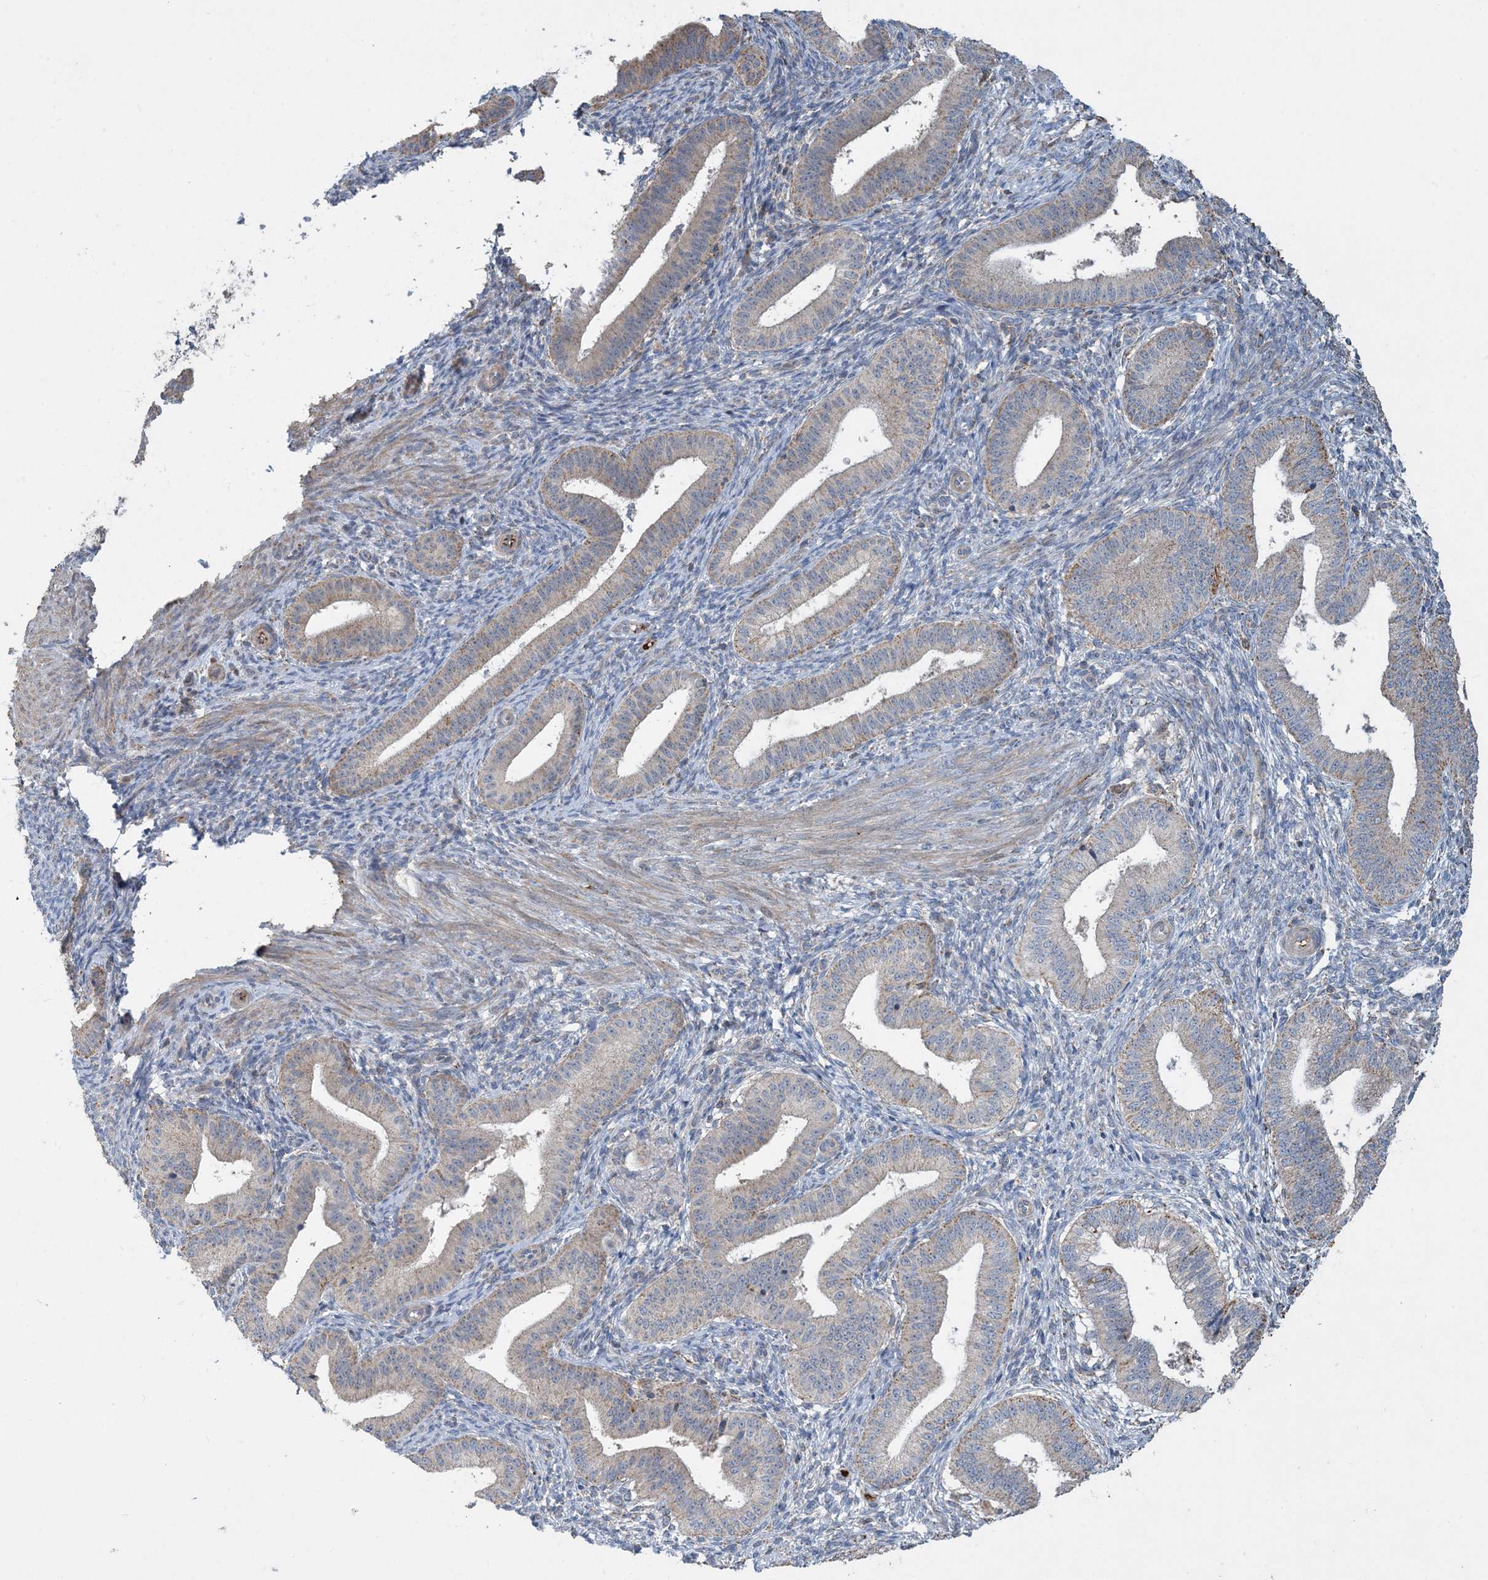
{"staining": {"intensity": "negative", "quantity": "none", "location": "none"}, "tissue": "endometrium", "cell_type": "Cells in endometrial stroma", "image_type": "normal", "snomed": [{"axis": "morphology", "description": "Normal tissue, NOS"}, {"axis": "topography", "description": "Endometrium"}], "caption": "A histopathology image of endometrium stained for a protein exhibits no brown staining in cells in endometrial stroma. Brightfield microscopy of immunohistochemistry (IHC) stained with DAB (brown) and hematoxylin (blue), captured at high magnification.", "gene": "ECHDC1", "patient": {"sex": "female", "age": 39}}